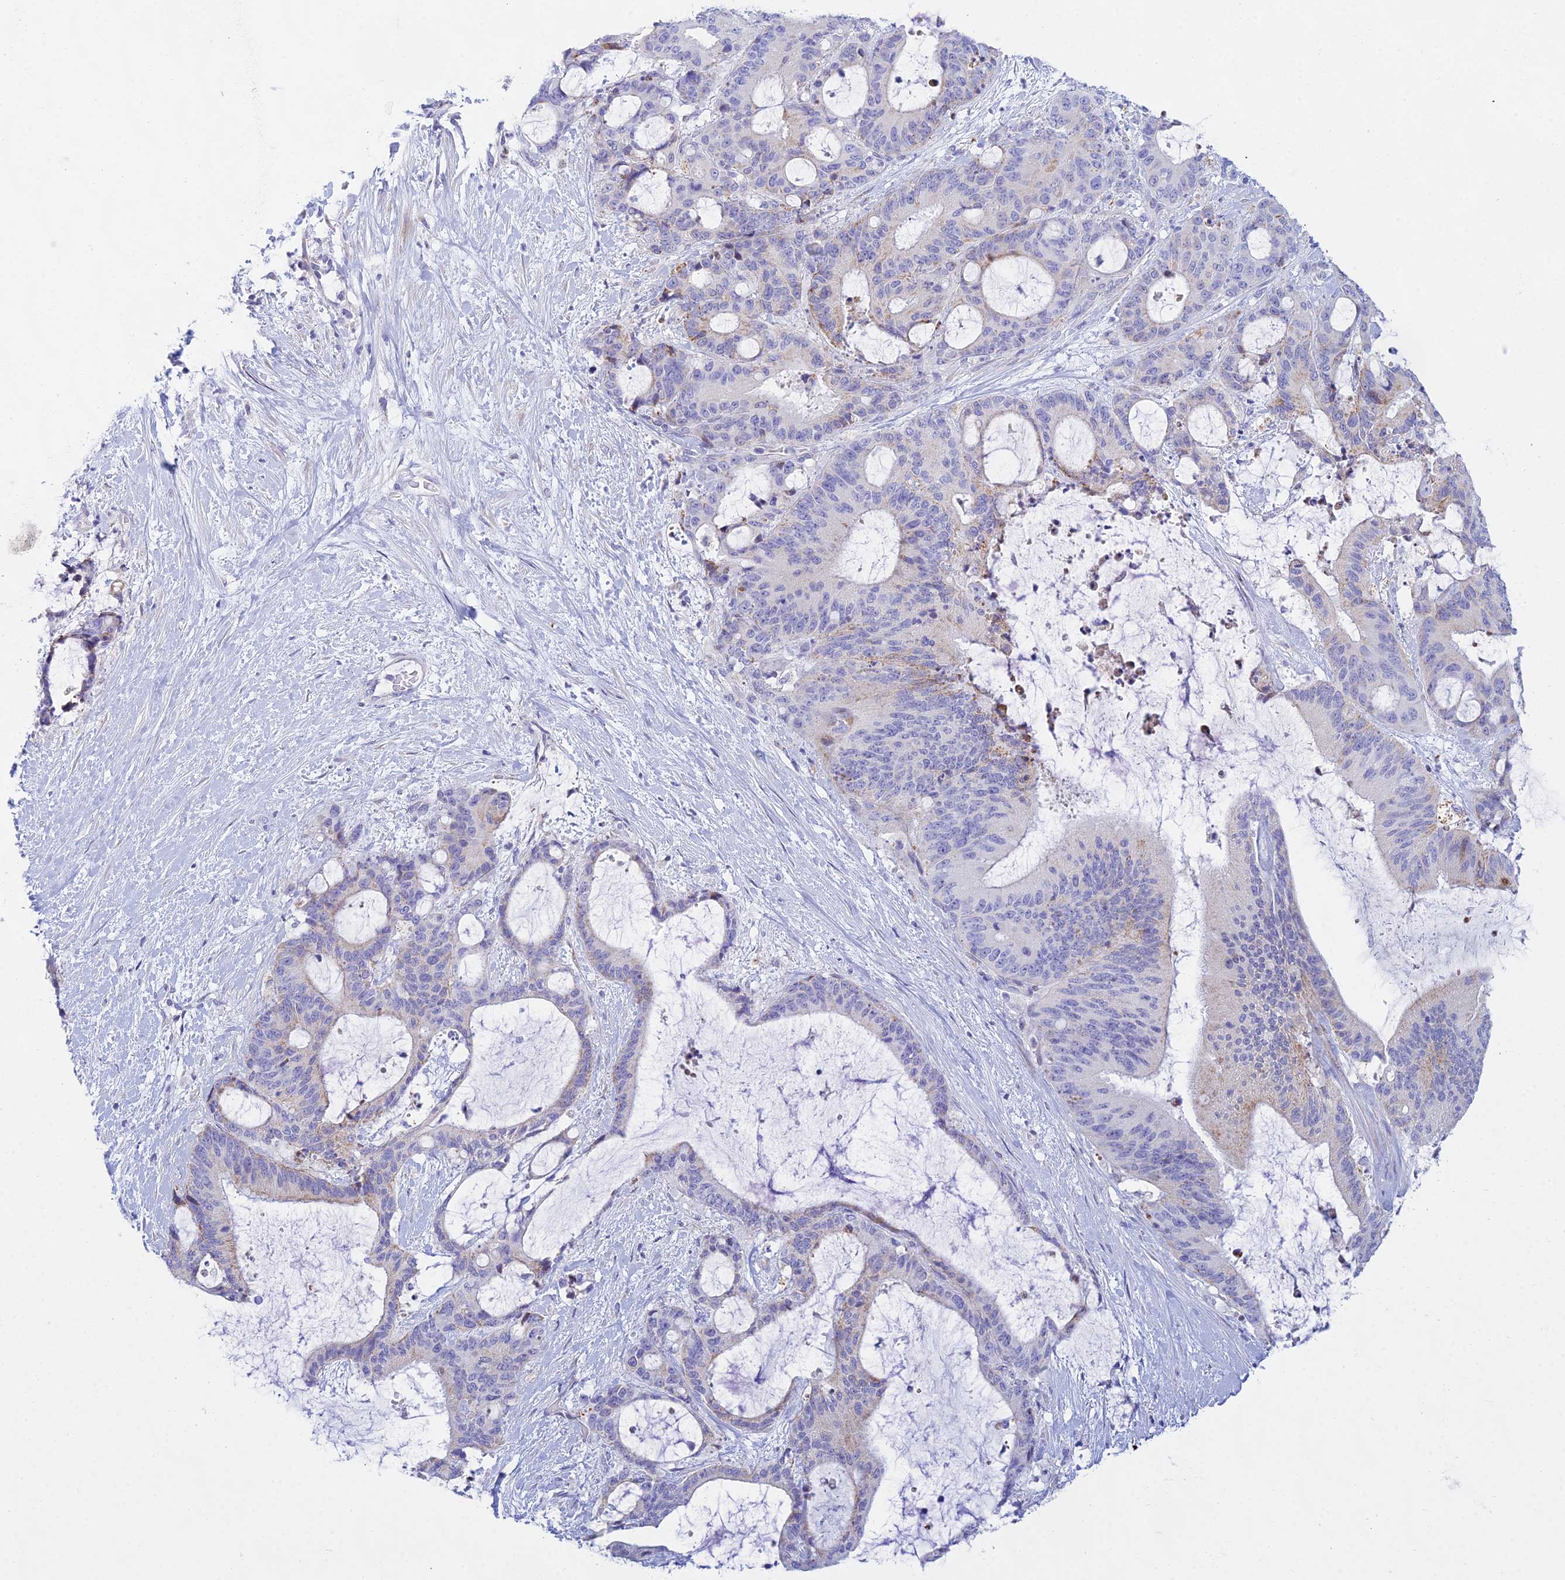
{"staining": {"intensity": "weak", "quantity": "<25%", "location": "cytoplasmic/membranous"}, "tissue": "liver cancer", "cell_type": "Tumor cells", "image_type": "cancer", "snomed": [{"axis": "morphology", "description": "Normal tissue, NOS"}, {"axis": "morphology", "description": "Cholangiocarcinoma"}, {"axis": "topography", "description": "Liver"}, {"axis": "topography", "description": "Peripheral nerve tissue"}], "caption": "There is no significant positivity in tumor cells of liver cancer (cholangiocarcinoma). (Brightfield microscopy of DAB immunohistochemistry at high magnification).", "gene": "PRR13", "patient": {"sex": "female", "age": 73}}